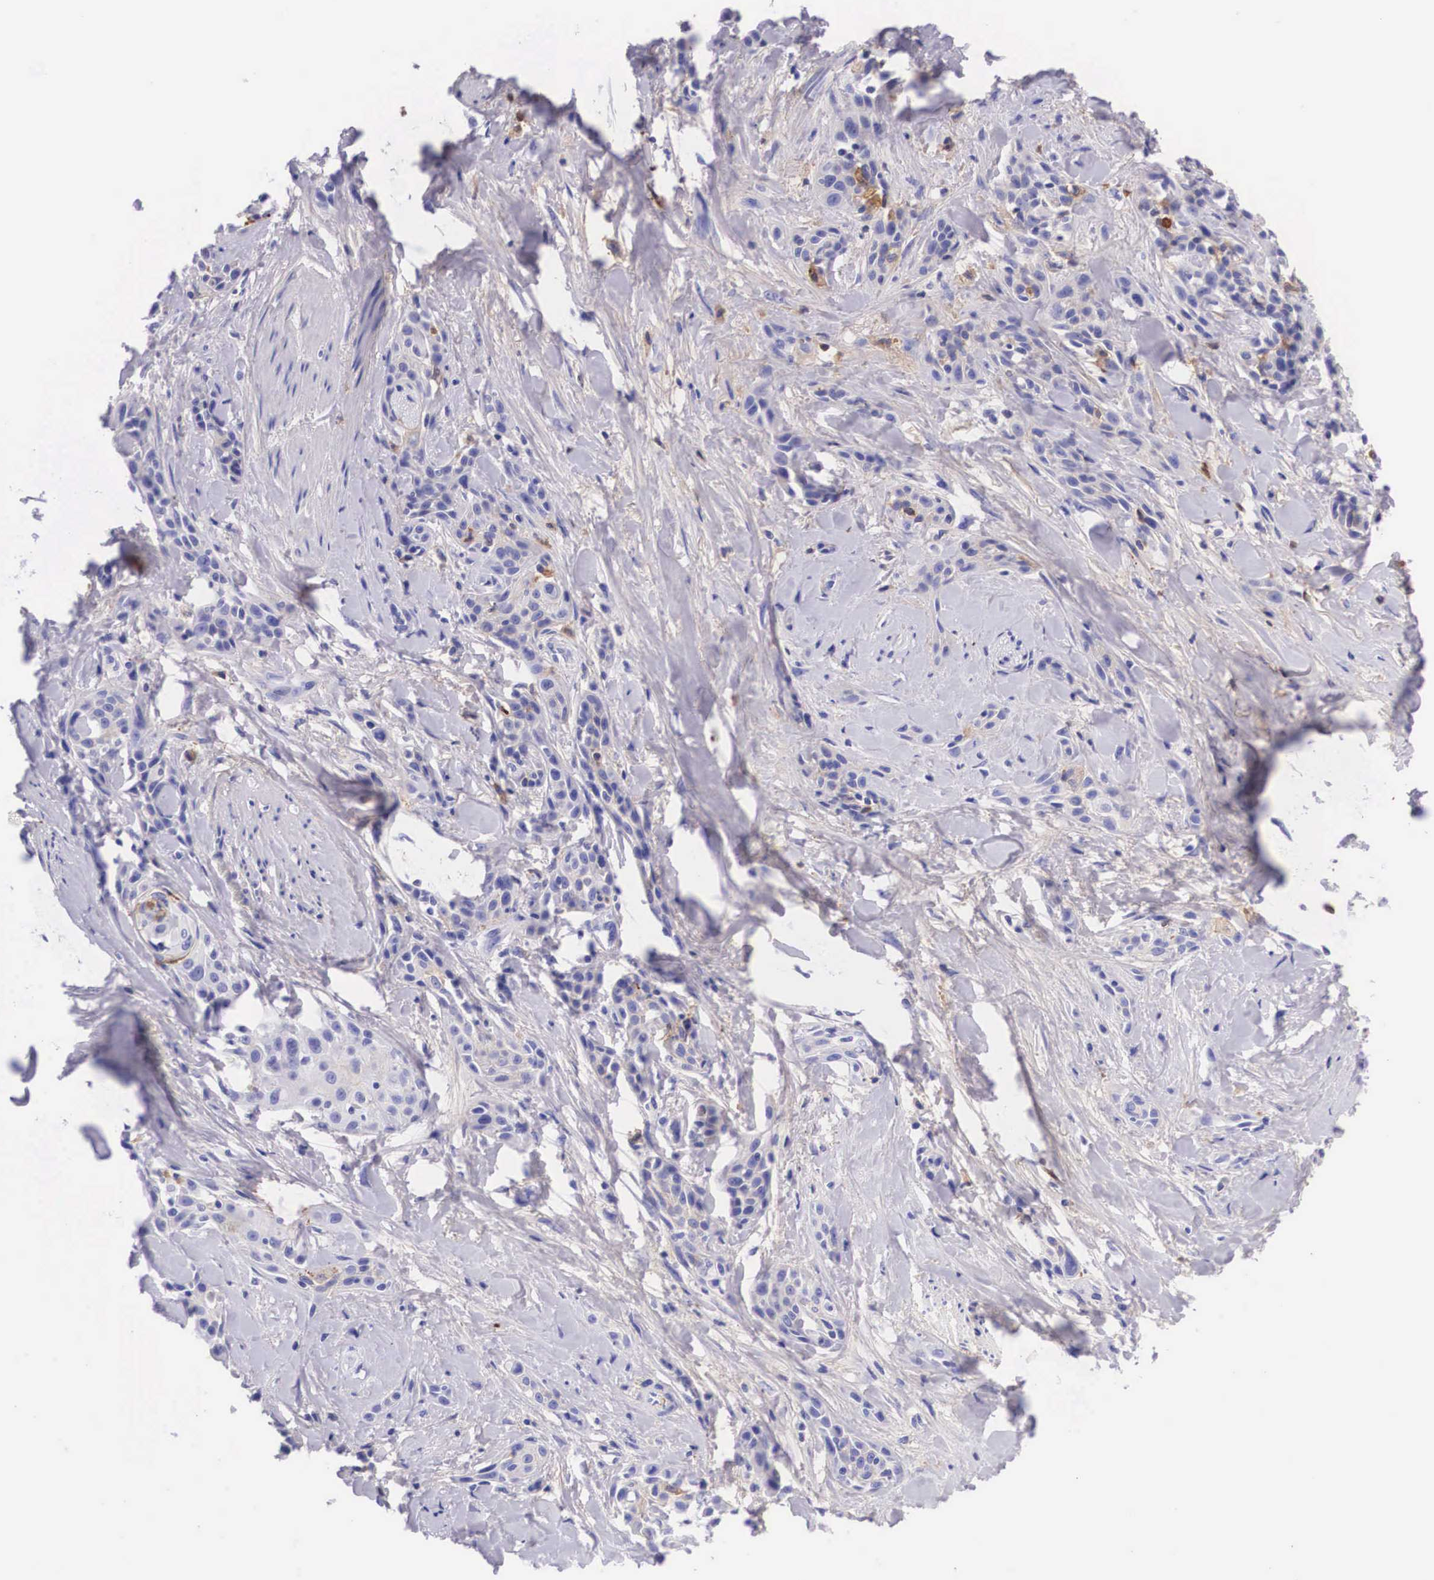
{"staining": {"intensity": "negative", "quantity": "none", "location": "none"}, "tissue": "skin cancer", "cell_type": "Tumor cells", "image_type": "cancer", "snomed": [{"axis": "morphology", "description": "Squamous cell carcinoma, NOS"}, {"axis": "topography", "description": "Skin"}, {"axis": "topography", "description": "Anal"}], "caption": "Immunohistochemical staining of skin cancer exhibits no significant expression in tumor cells.", "gene": "PLG", "patient": {"sex": "male", "age": 64}}